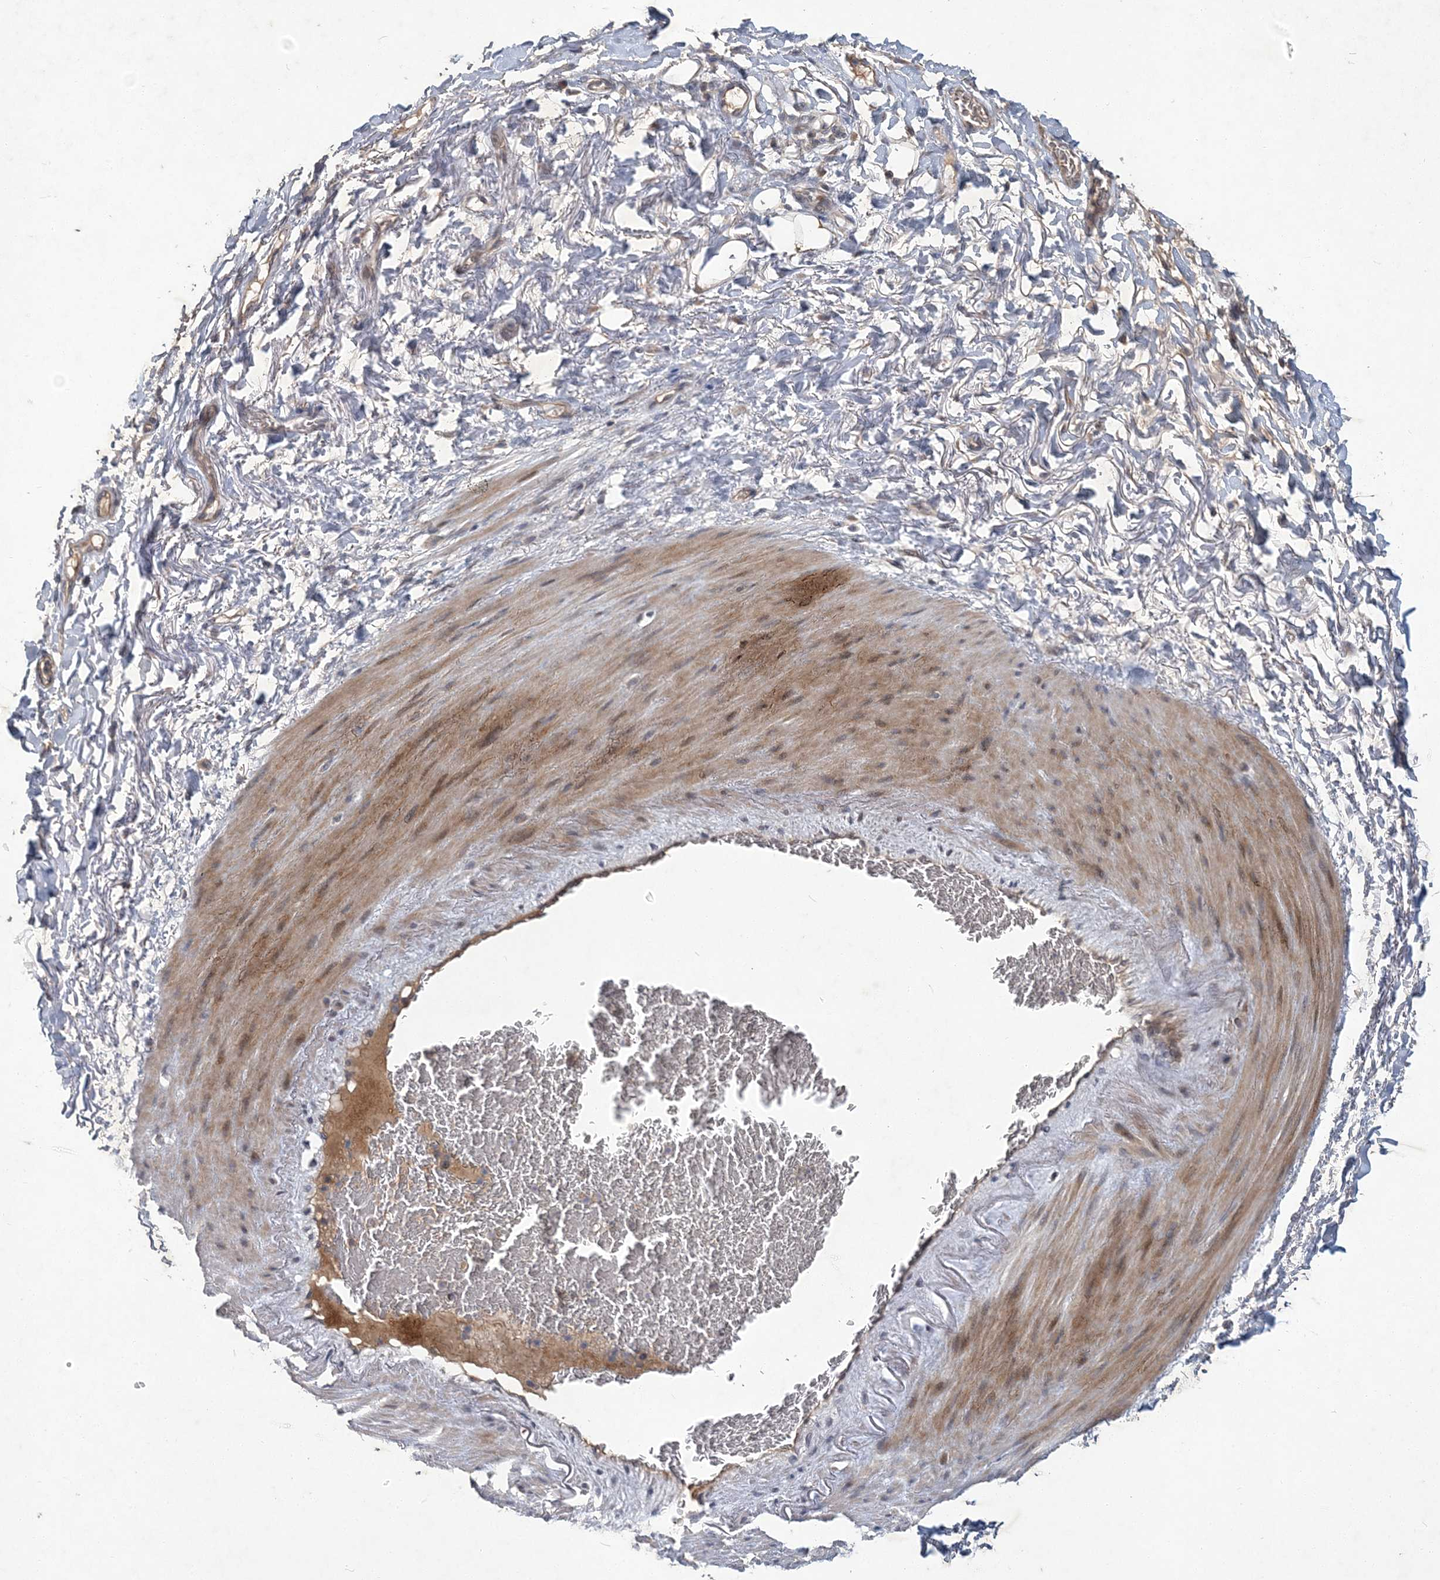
{"staining": {"intensity": "negative", "quantity": "none", "location": "none"}, "tissue": "adipose tissue", "cell_type": "Adipocytes", "image_type": "normal", "snomed": [{"axis": "morphology", "description": "Normal tissue, NOS"}, {"axis": "morphology", "description": "Adenocarcinoma, NOS"}, {"axis": "topography", "description": "Esophagus"}], "caption": "DAB (3,3'-diaminobenzidine) immunohistochemical staining of benign human adipose tissue exhibits no significant staining in adipocytes. (Brightfield microscopy of DAB (3,3'-diaminobenzidine) IHC at high magnification).", "gene": "RNF25", "patient": {"sex": "male", "age": 62}}